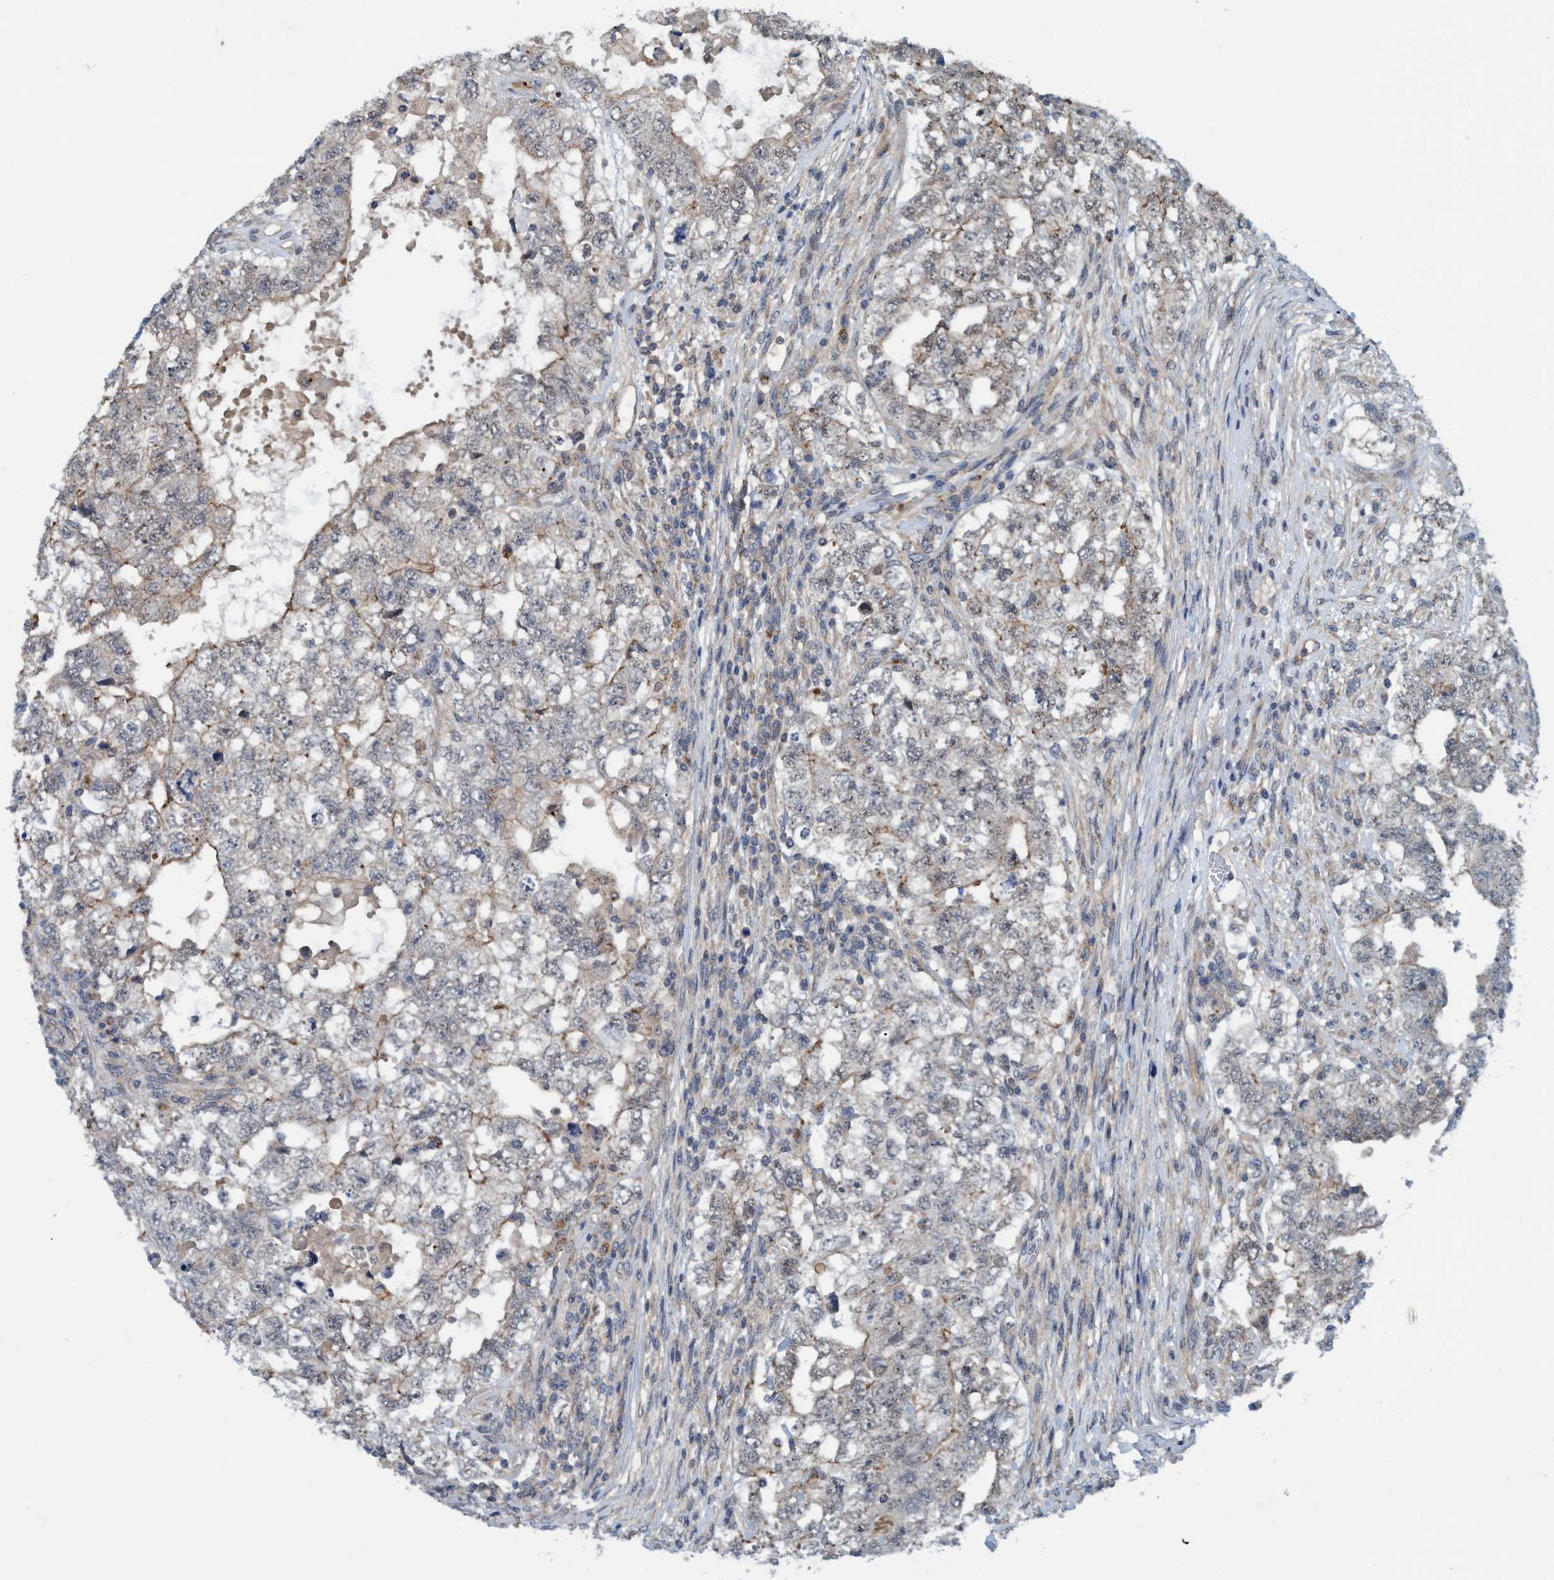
{"staining": {"intensity": "negative", "quantity": "none", "location": "none"}, "tissue": "testis cancer", "cell_type": "Tumor cells", "image_type": "cancer", "snomed": [{"axis": "morphology", "description": "Carcinoma, Embryonal, NOS"}, {"axis": "topography", "description": "Testis"}], "caption": "A micrograph of human testis cancer is negative for staining in tumor cells. (DAB (3,3'-diaminobenzidine) immunohistochemistry, high magnification).", "gene": "TRIM65", "patient": {"sex": "male", "age": 36}}